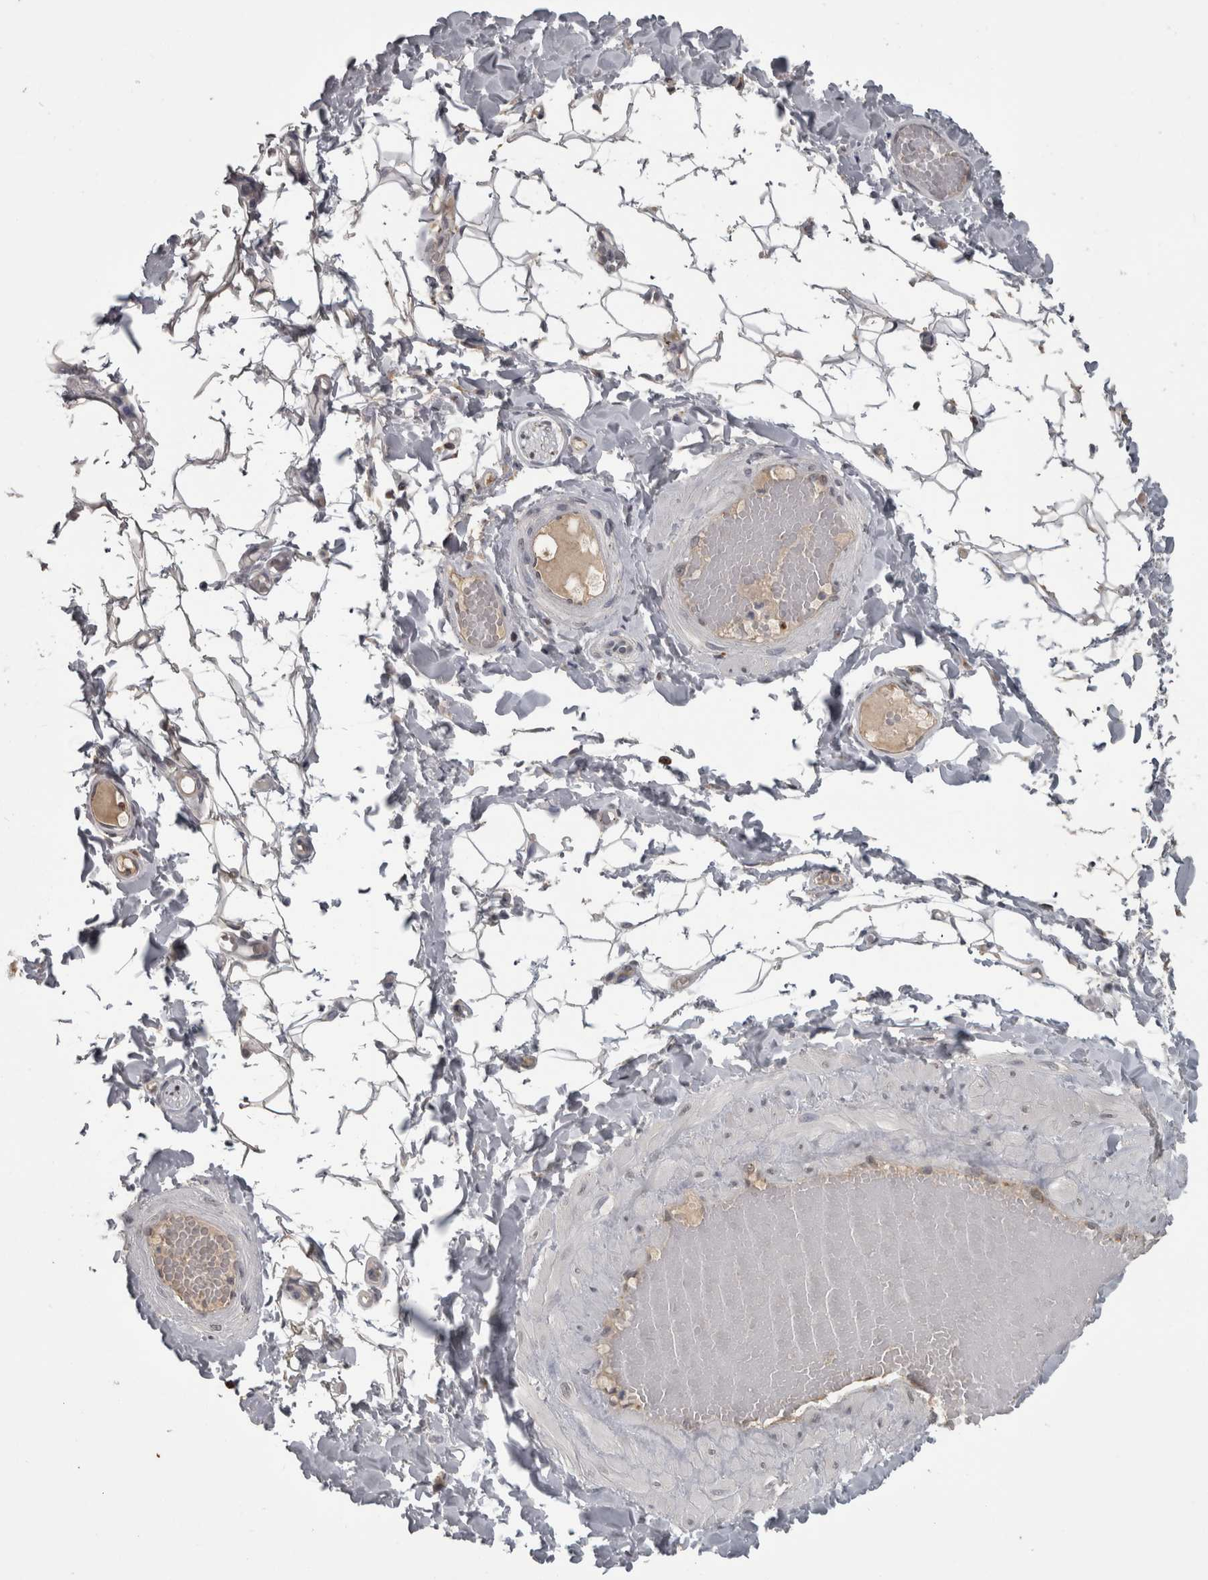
{"staining": {"intensity": "negative", "quantity": "none", "location": "none"}, "tissue": "adipose tissue", "cell_type": "Adipocytes", "image_type": "normal", "snomed": [{"axis": "morphology", "description": "Normal tissue, NOS"}, {"axis": "topography", "description": "Adipose tissue"}, {"axis": "topography", "description": "Vascular tissue"}, {"axis": "topography", "description": "Peripheral nerve tissue"}], "caption": "Immunohistochemistry of normal adipose tissue exhibits no positivity in adipocytes.", "gene": "NAAA", "patient": {"sex": "male", "age": 25}}